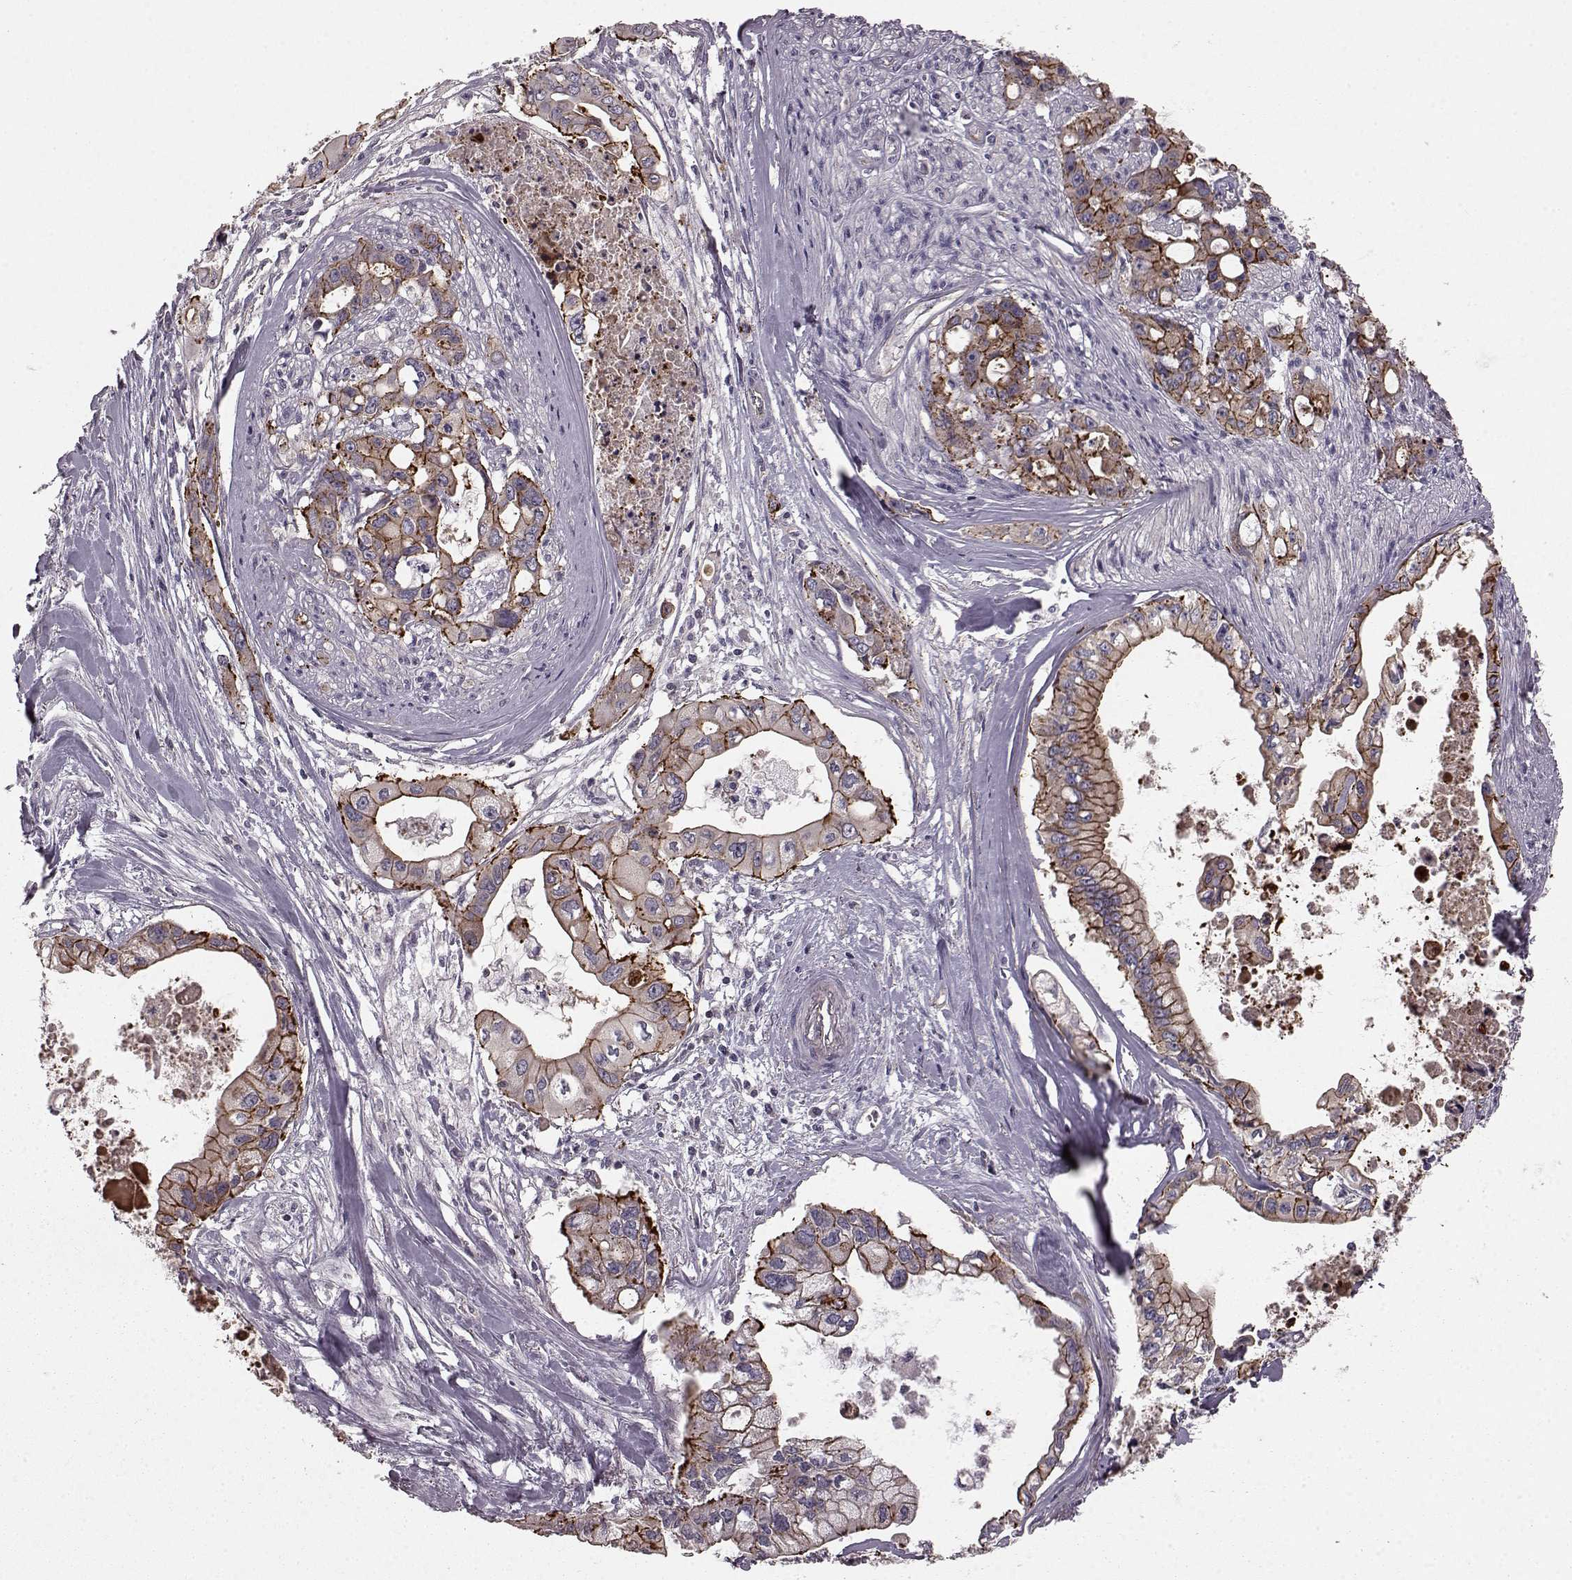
{"staining": {"intensity": "strong", "quantity": "25%-75%", "location": "cytoplasmic/membranous"}, "tissue": "pancreatic cancer", "cell_type": "Tumor cells", "image_type": "cancer", "snomed": [{"axis": "morphology", "description": "Adenocarcinoma, NOS"}, {"axis": "topography", "description": "Pancreas"}], "caption": "IHC micrograph of neoplastic tissue: human adenocarcinoma (pancreatic) stained using IHC exhibits high levels of strong protein expression localized specifically in the cytoplasmic/membranous of tumor cells, appearing as a cytoplasmic/membranous brown color.", "gene": "SLC22A18", "patient": {"sex": "male", "age": 60}}